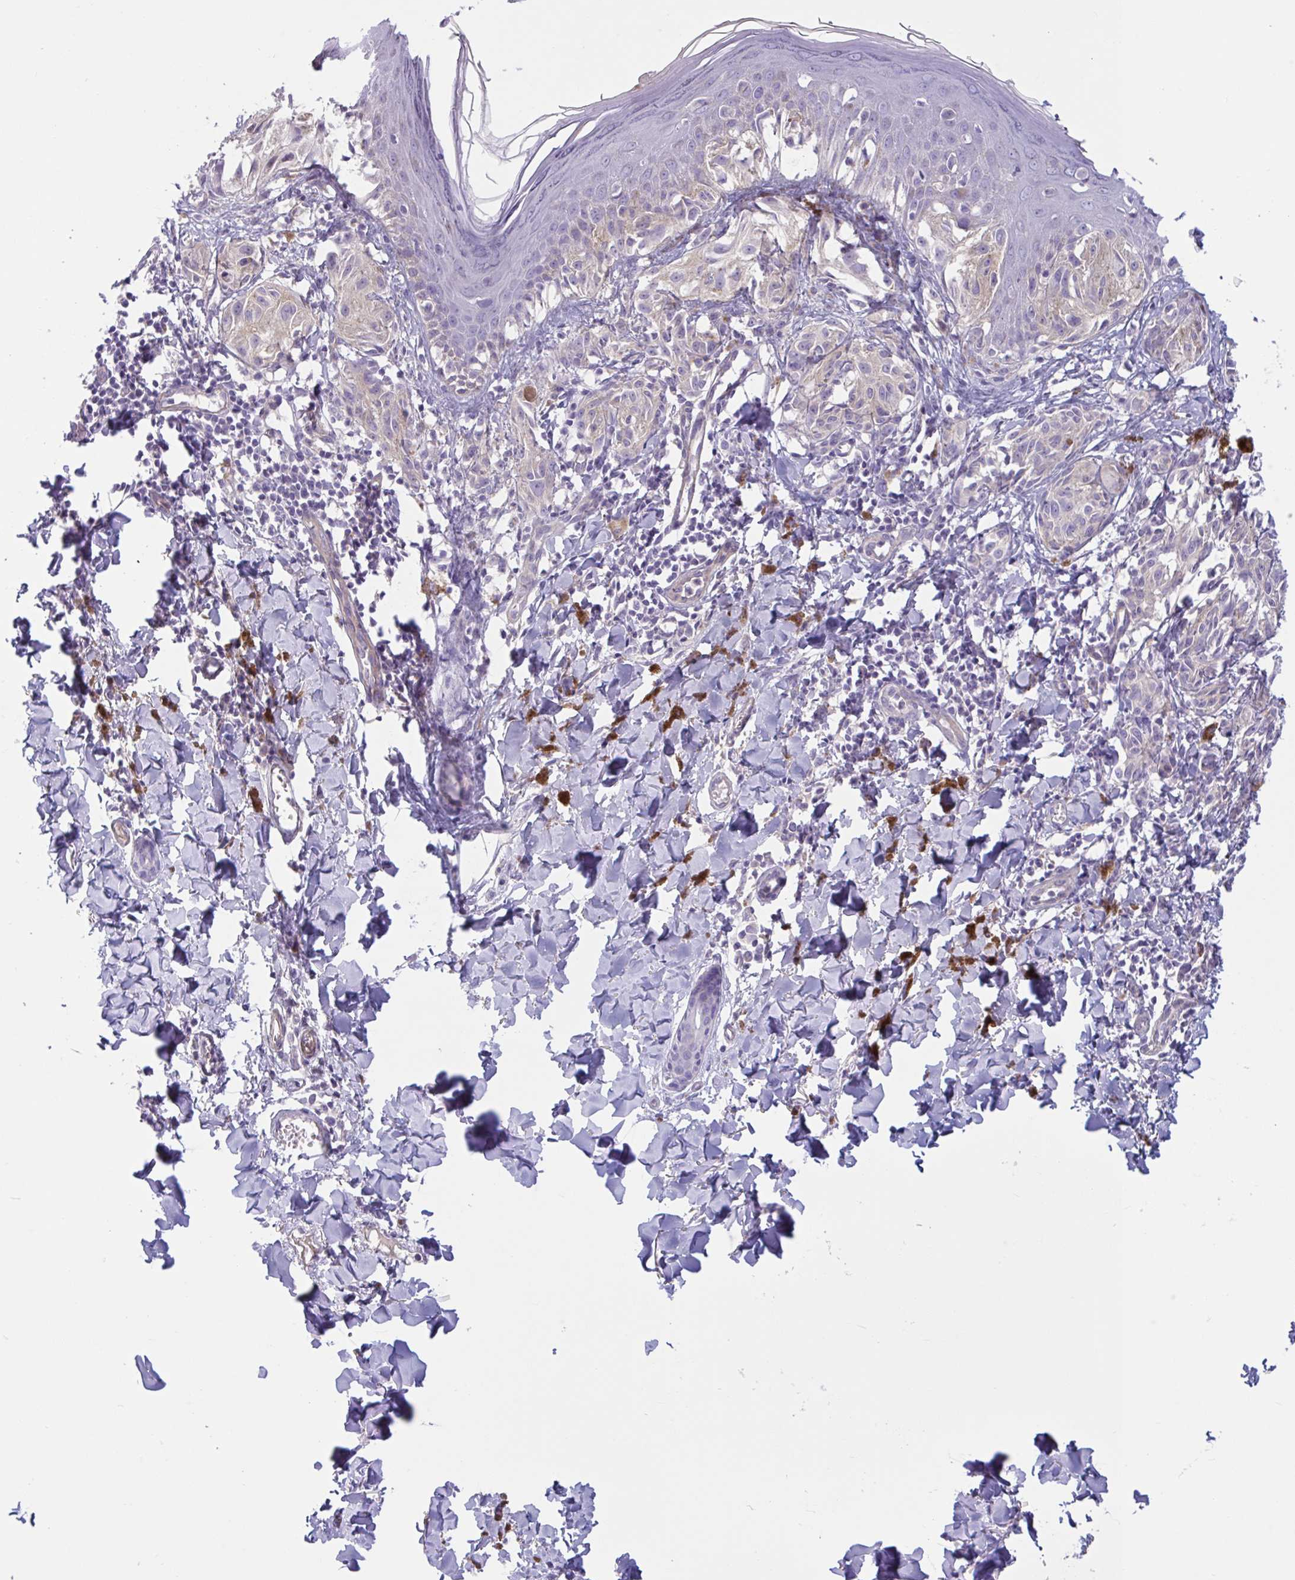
{"staining": {"intensity": "negative", "quantity": "none", "location": "none"}, "tissue": "melanoma", "cell_type": "Tumor cells", "image_type": "cancer", "snomed": [{"axis": "morphology", "description": "Malignant melanoma, NOS"}, {"axis": "topography", "description": "Skin"}], "caption": "The histopathology image shows no significant staining in tumor cells of malignant melanoma.", "gene": "TTC7B", "patient": {"sex": "female", "age": 38}}